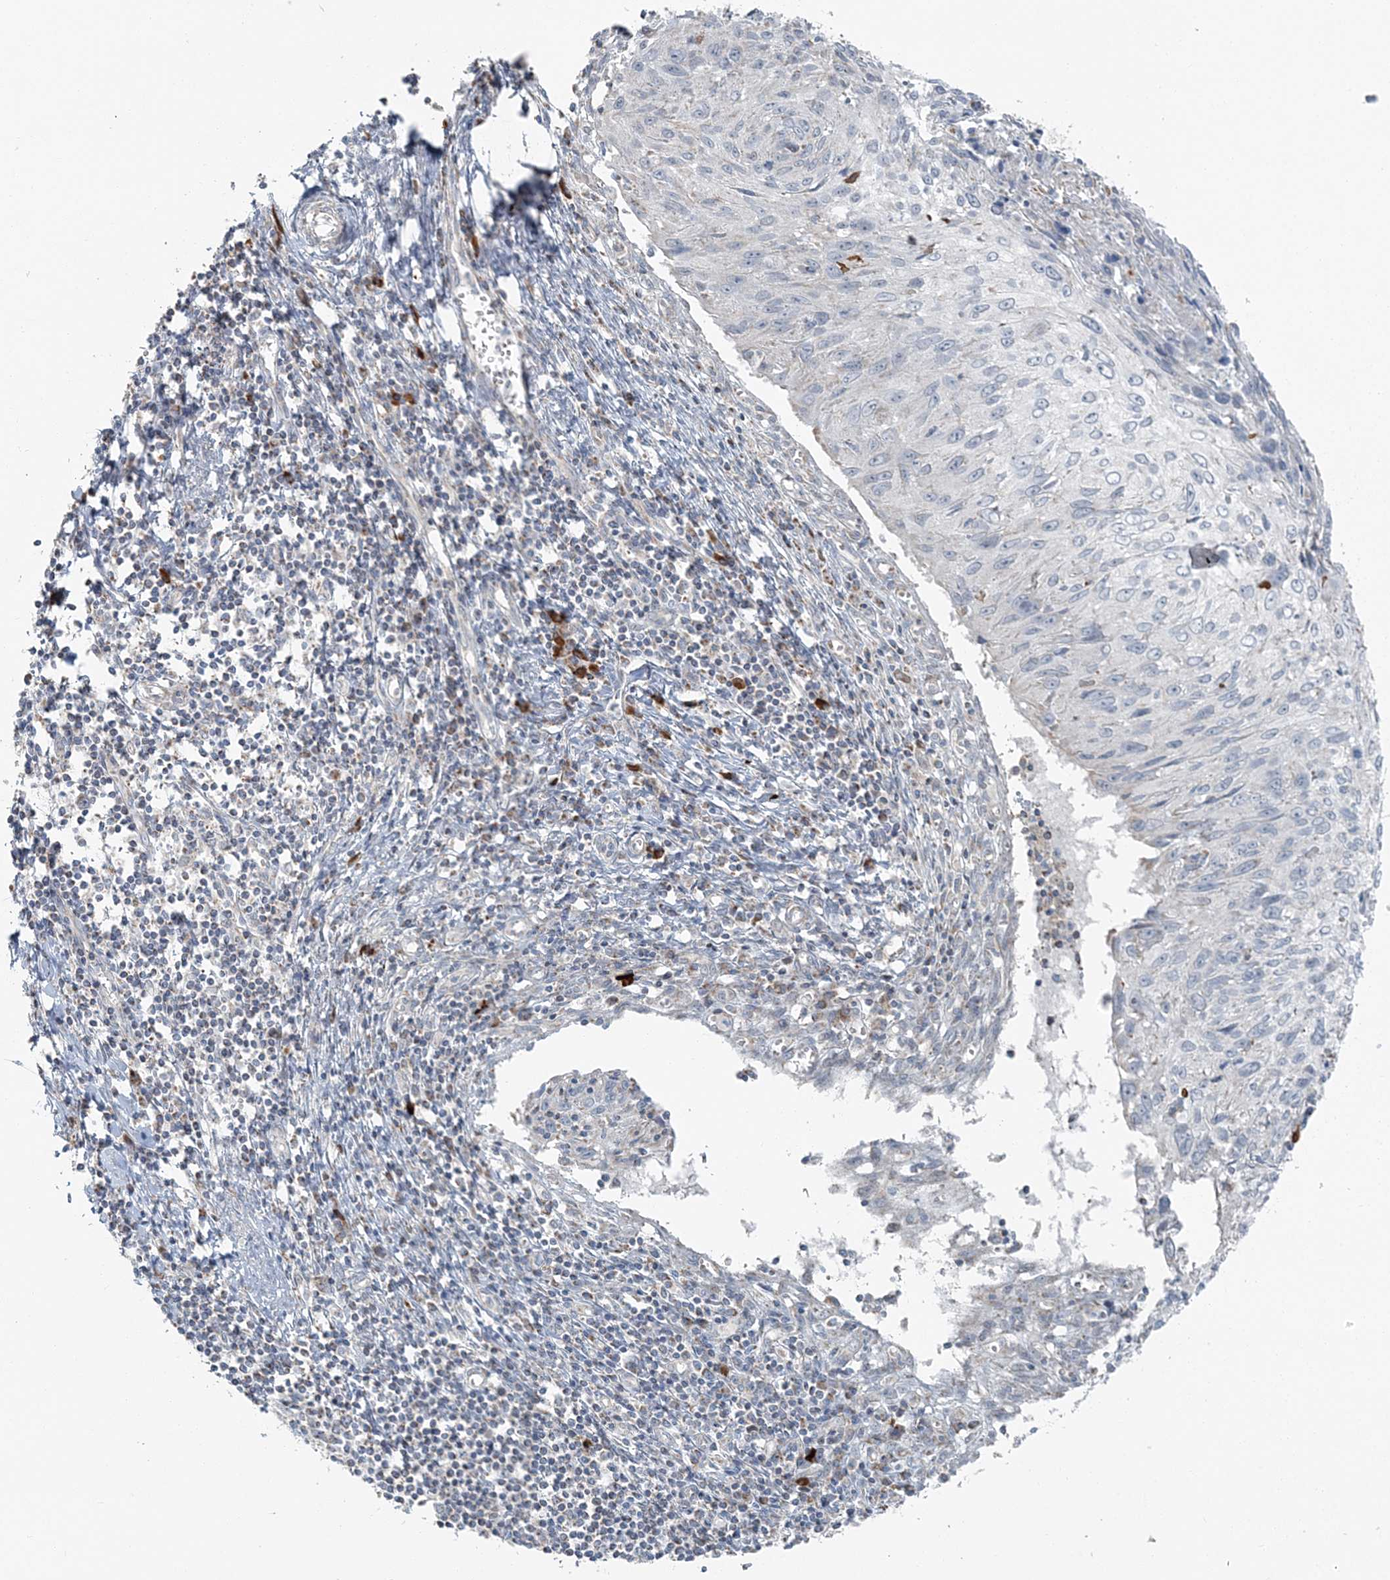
{"staining": {"intensity": "negative", "quantity": "none", "location": "none"}, "tissue": "cervical cancer", "cell_type": "Tumor cells", "image_type": "cancer", "snomed": [{"axis": "morphology", "description": "Squamous cell carcinoma, NOS"}, {"axis": "topography", "description": "Cervix"}], "caption": "An IHC histopathology image of cervical squamous cell carcinoma is shown. There is no staining in tumor cells of cervical squamous cell carcinoma.", "gene": "SLC22A16", "patient": {"sex": "female", "age": 51}}